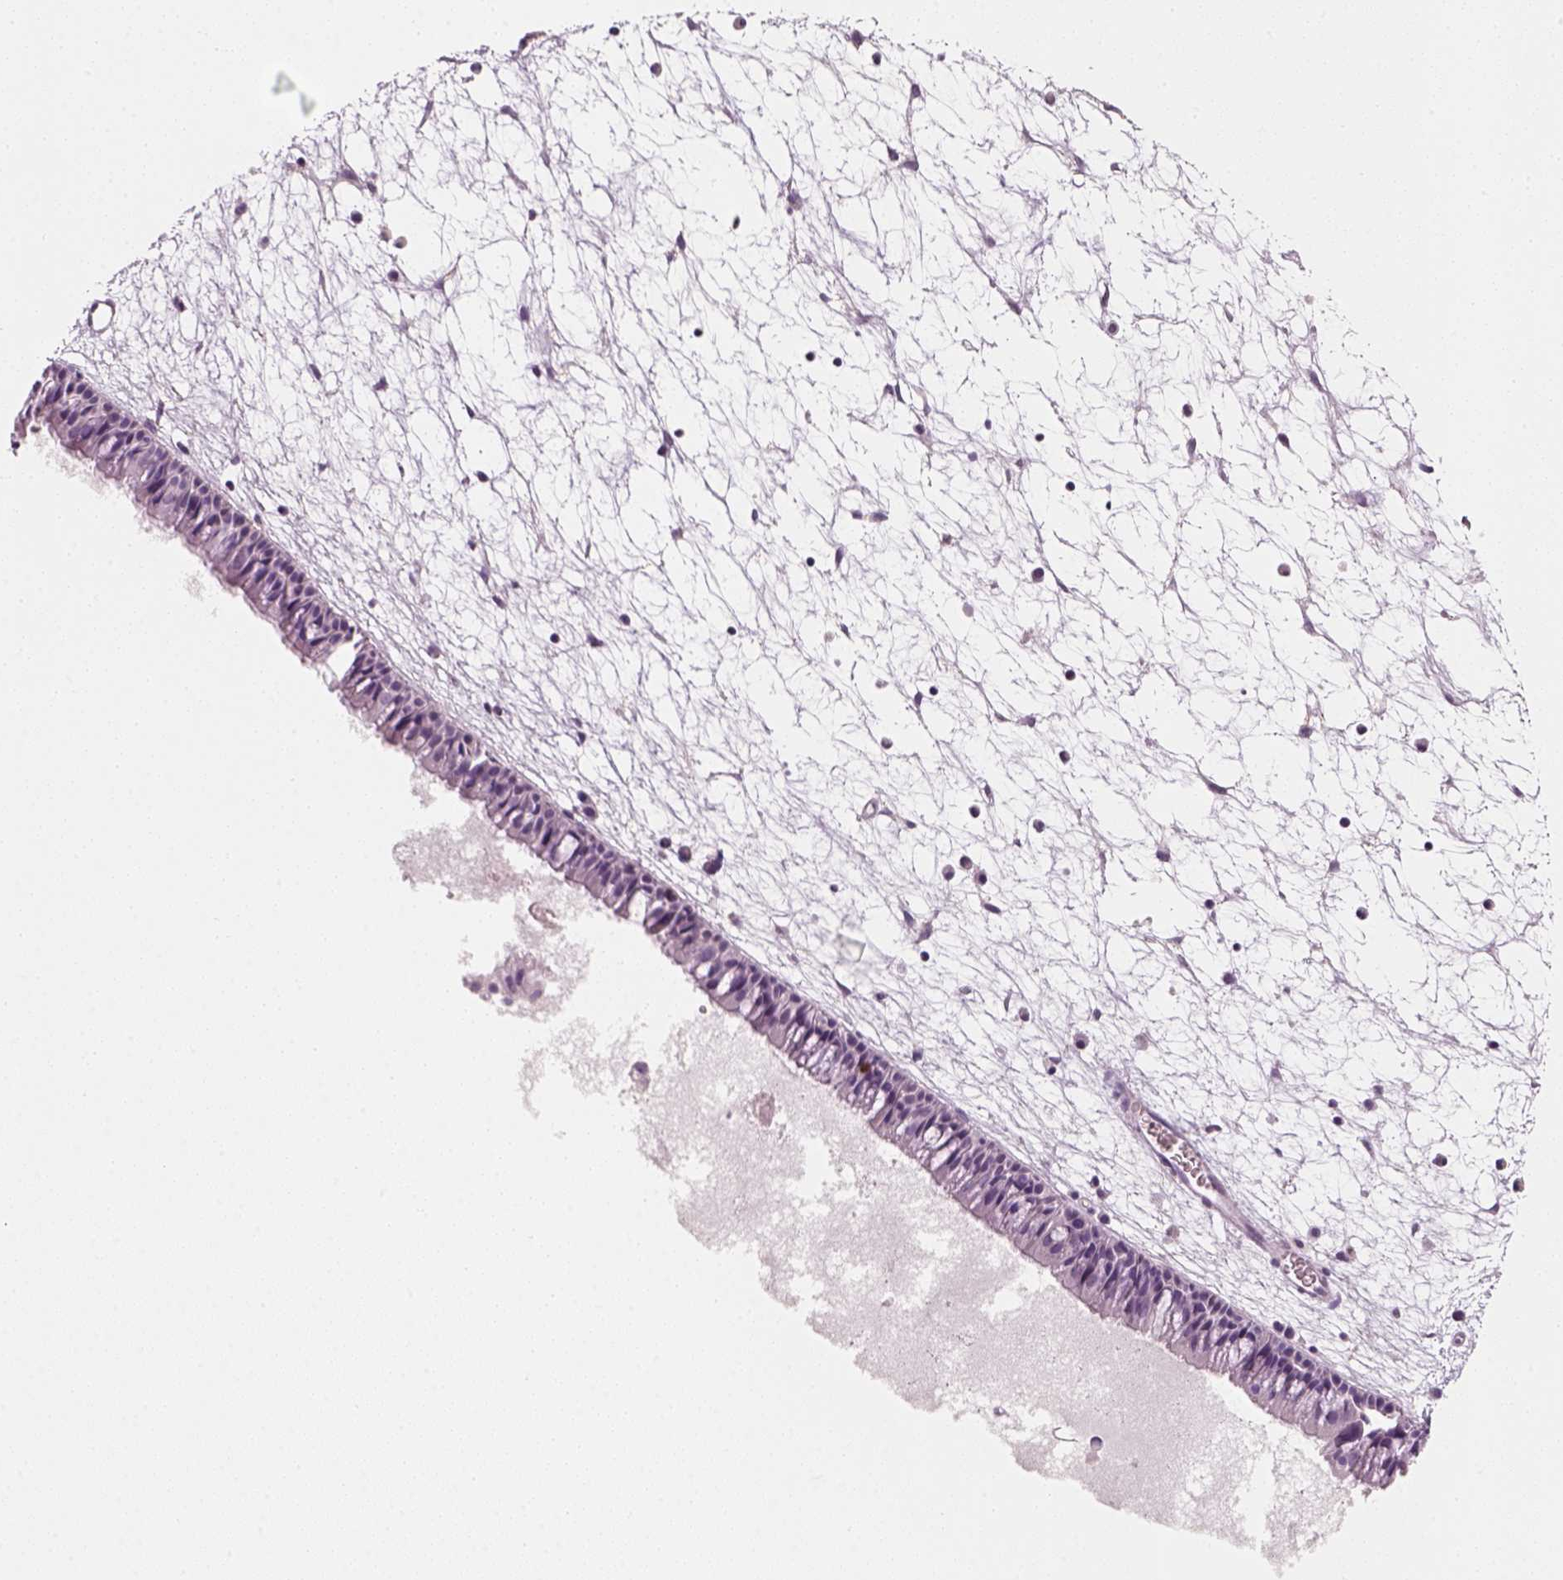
{"staining": {"intensity": "negative", "quantity": "none", "location": "none"}, "tissue": "nasopharynx", "cell_type": "Respiratory epithelial cells", "image_type": "normal", "snomed": [{"axis": "morphology", "description": "Normal tissue, NOS"}, {"axis": "topography", "description": "Nasopharynx"}], "caption": "A high-resolution micrograph shows IHC staining of benign nasopharynx, which shows no significant positivity in respiratory epithelial cells. Brightfield microscopy of IHC stained with DAB (brown) and hematoxylin (blue), captured at high magnification.", "gene": "TP53", "patient": {"sex": "male", "age": 61}}